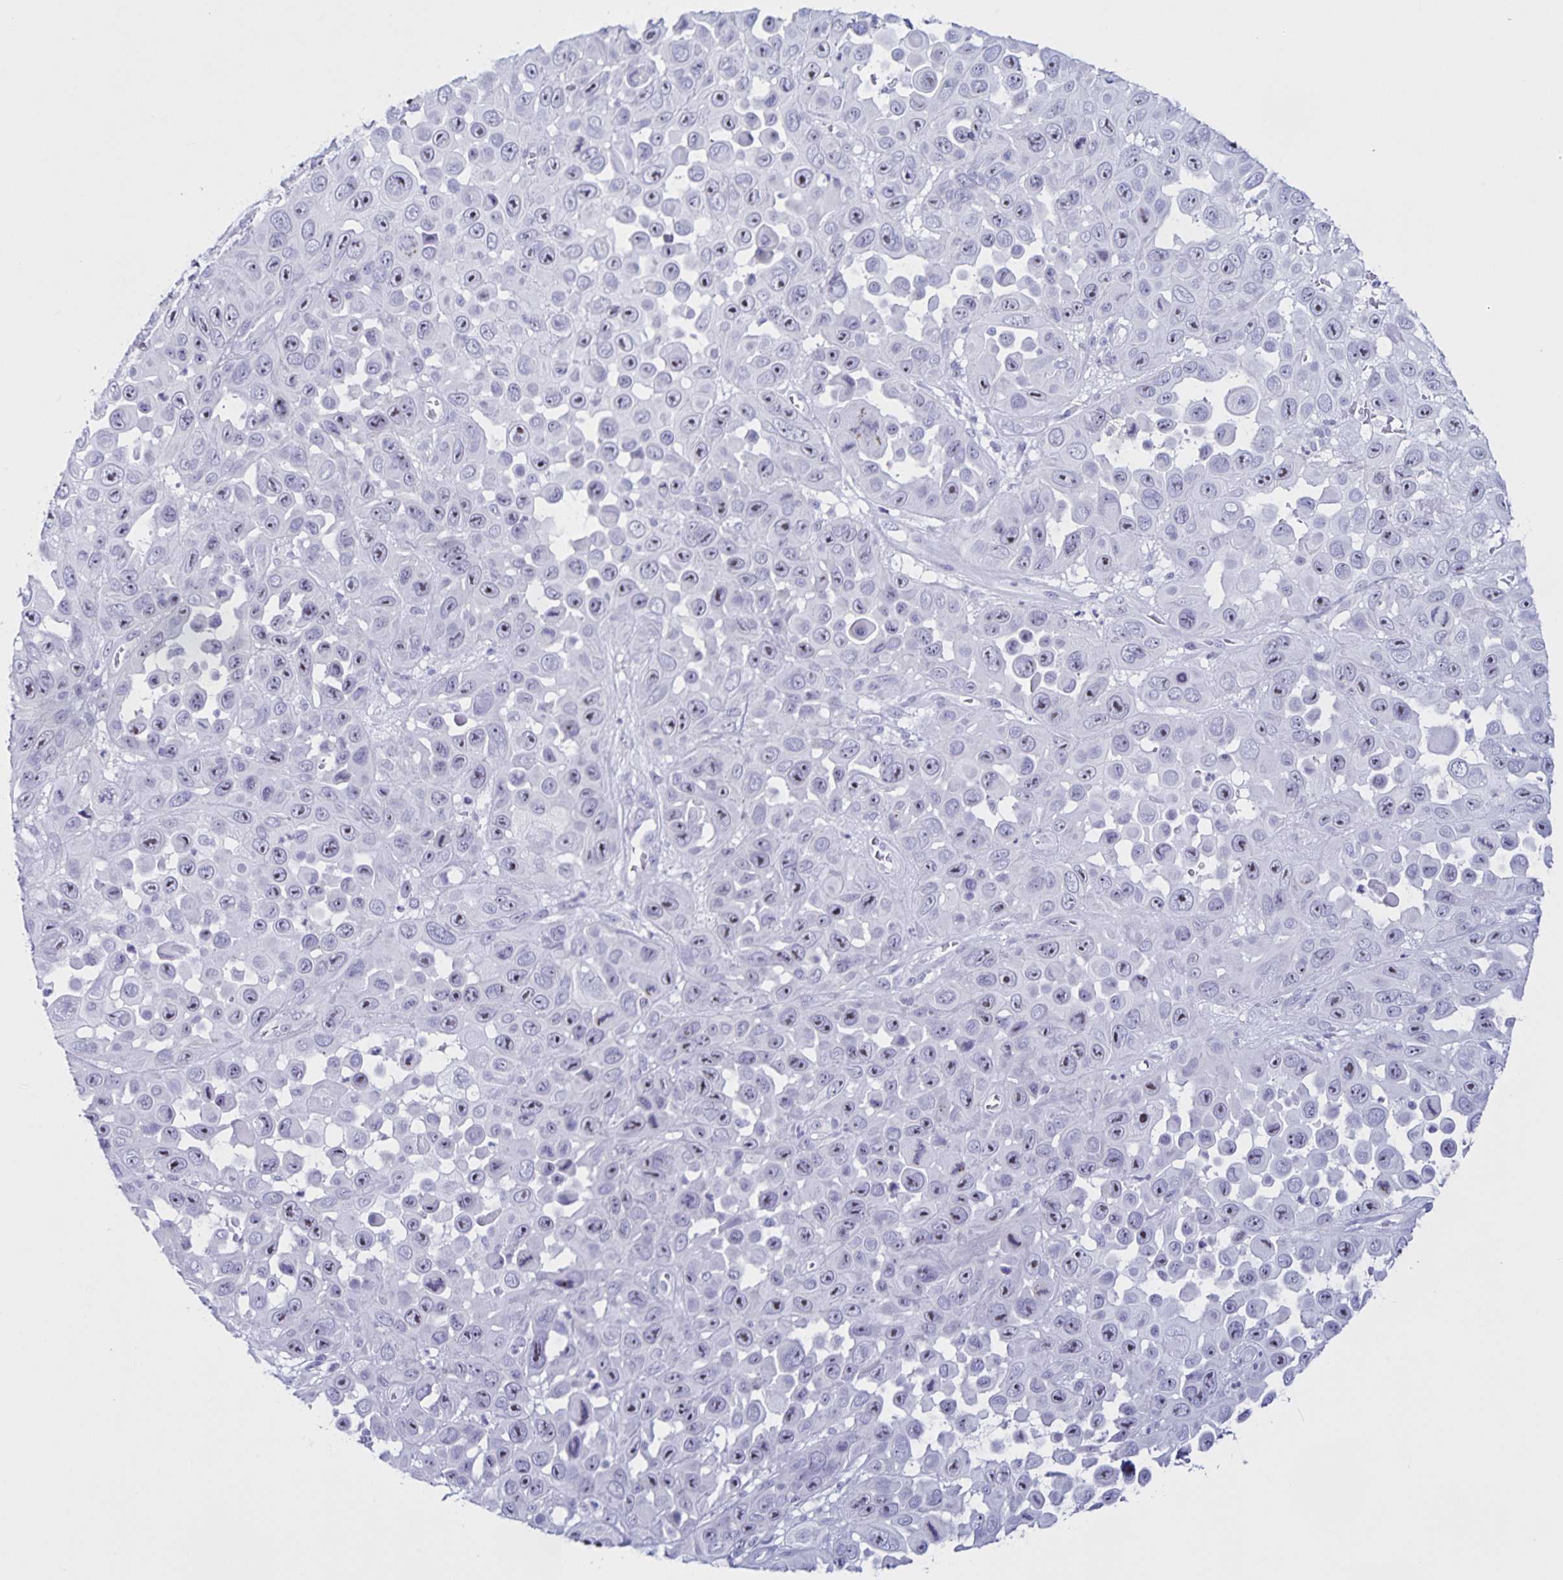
{"staining": {"intensity": "moderate", "quantity": "25%-75%", "location": "nuclear"}, "tissue": "skin cancer", "cell_type": "Tumor cells", "image_type": "cancer", "snomed": [{"axis": "morphology", "description": "Squamous cell carcinoma, NOS"}, {"axis": "topography", "description": "Skin"}], "caption": "Skin cancer was stained to show a protein in brown. There is medium levels of moderate nuclear expression in approximately 25%-75% of tumor cells. The staining was performed using DAB (3,3'-diaminobenzidine) to visualize the protein expression in brown, while the nuclei were stained in blue with hematoxylin (Magnification: 20x).", "gene": "FAM170A", "patient": {"sex": "male", "age": 81}}